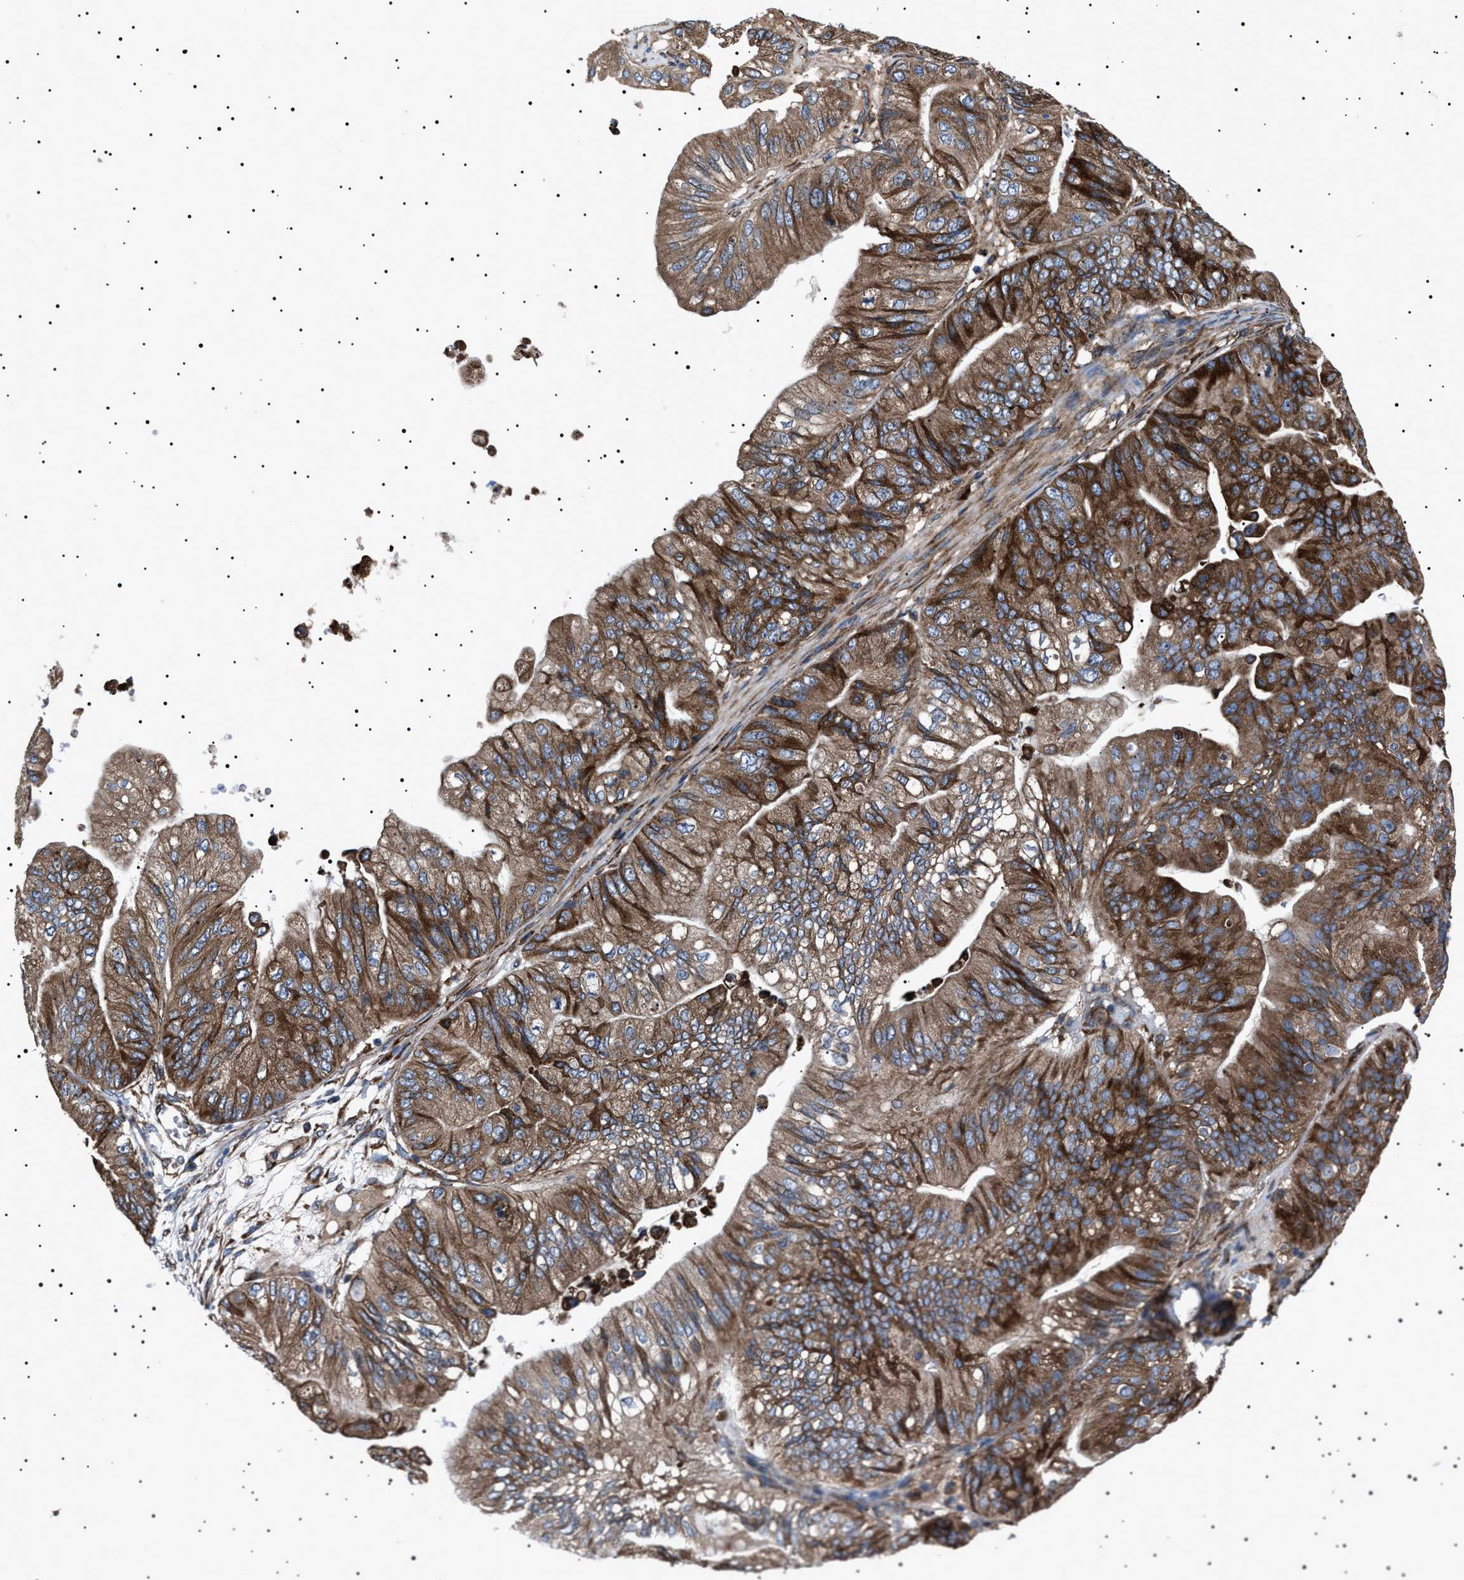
{"staining": {"intensity": "strong", "quantity": ">75%", "location": "cytoplasmic/membranous"}, "tissue": "ovarian cancer", "cell_type": "Tumor cells", "image_type": "cancer", "snomed": [{"axis": "morphology", "description": "Cystadenocarcinoma, mucinous, NOS"}, {"axis": "topography", "description": "Ovary"}], "caption": "Mucinous cystadenocarcinoma (ovarian) was stained to show a protein in brown. There is high levels of strong cytoplasmic/membranous staining in approximately >75% of tumor cells. The staining was performed using DAB, with brown indicating positive protein expression. Nuclei are stained blue with hematoxylin.", "gene": "TOP1MT", "patient": {"sex": "female", "age": 61}}